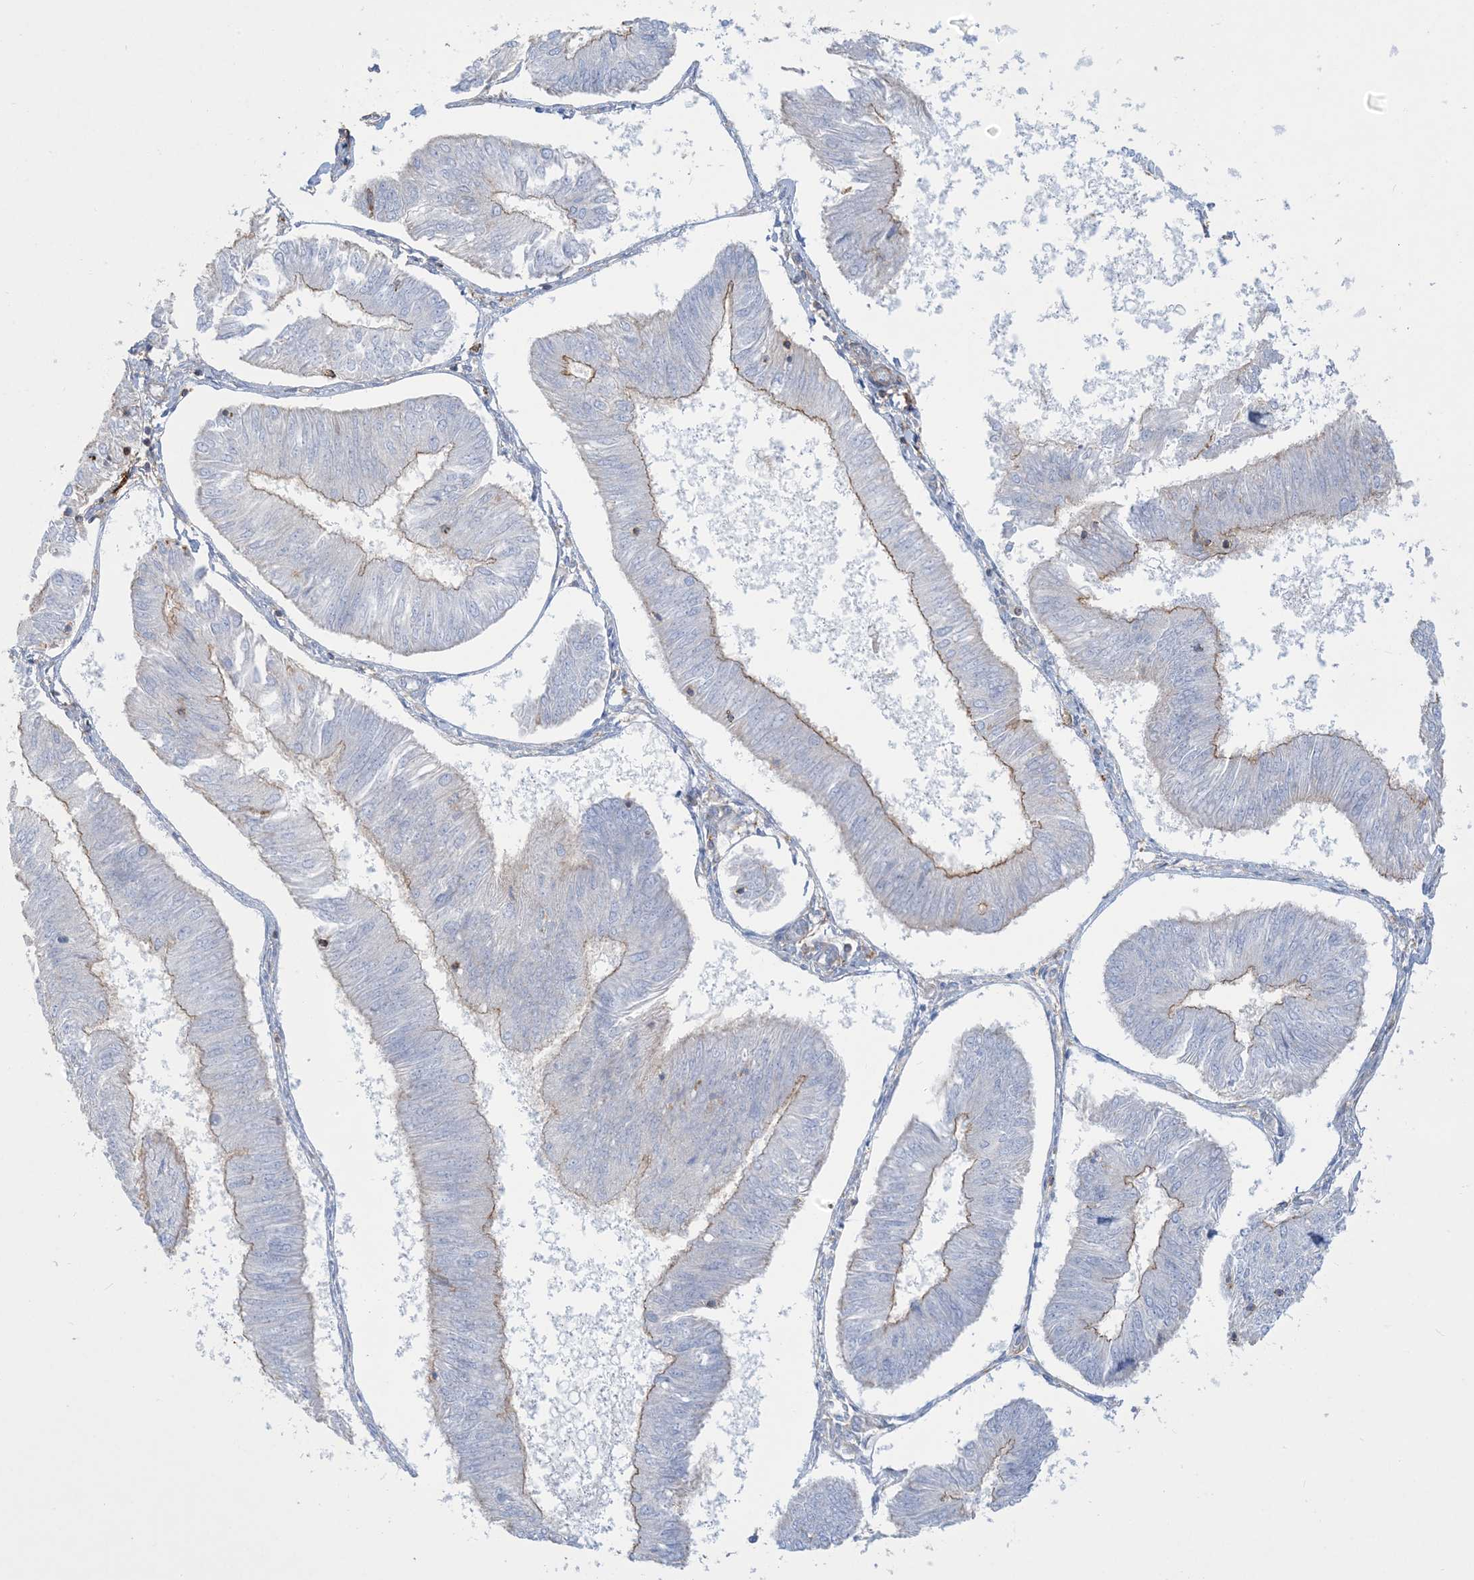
{"staining": {"intensity": "weak", "quantity": "<25%", "location": "cytoplasmic/membranous"}, "tissue": "endometrial cancer", "cell_type": "Tumor cells", "image_type": "cancer", "snomed": [{"axis": "morphology", "description": "Adenocarcinoma, NOS"}, {"axis": "topography", "description": "Endometrium"}], "caption": "There is no significant expression in tumor cells of adenocarcinoma (endometrial). (Stains: DAB (3,3'-diaminobenzidine) immunohistochemistry (IHC) with hematoxylin counter stain, Microscopy: brightfield microscopy at high magnification).", "gene": "GTF3C2", "patient": {"sex": "female", "age": 58}}